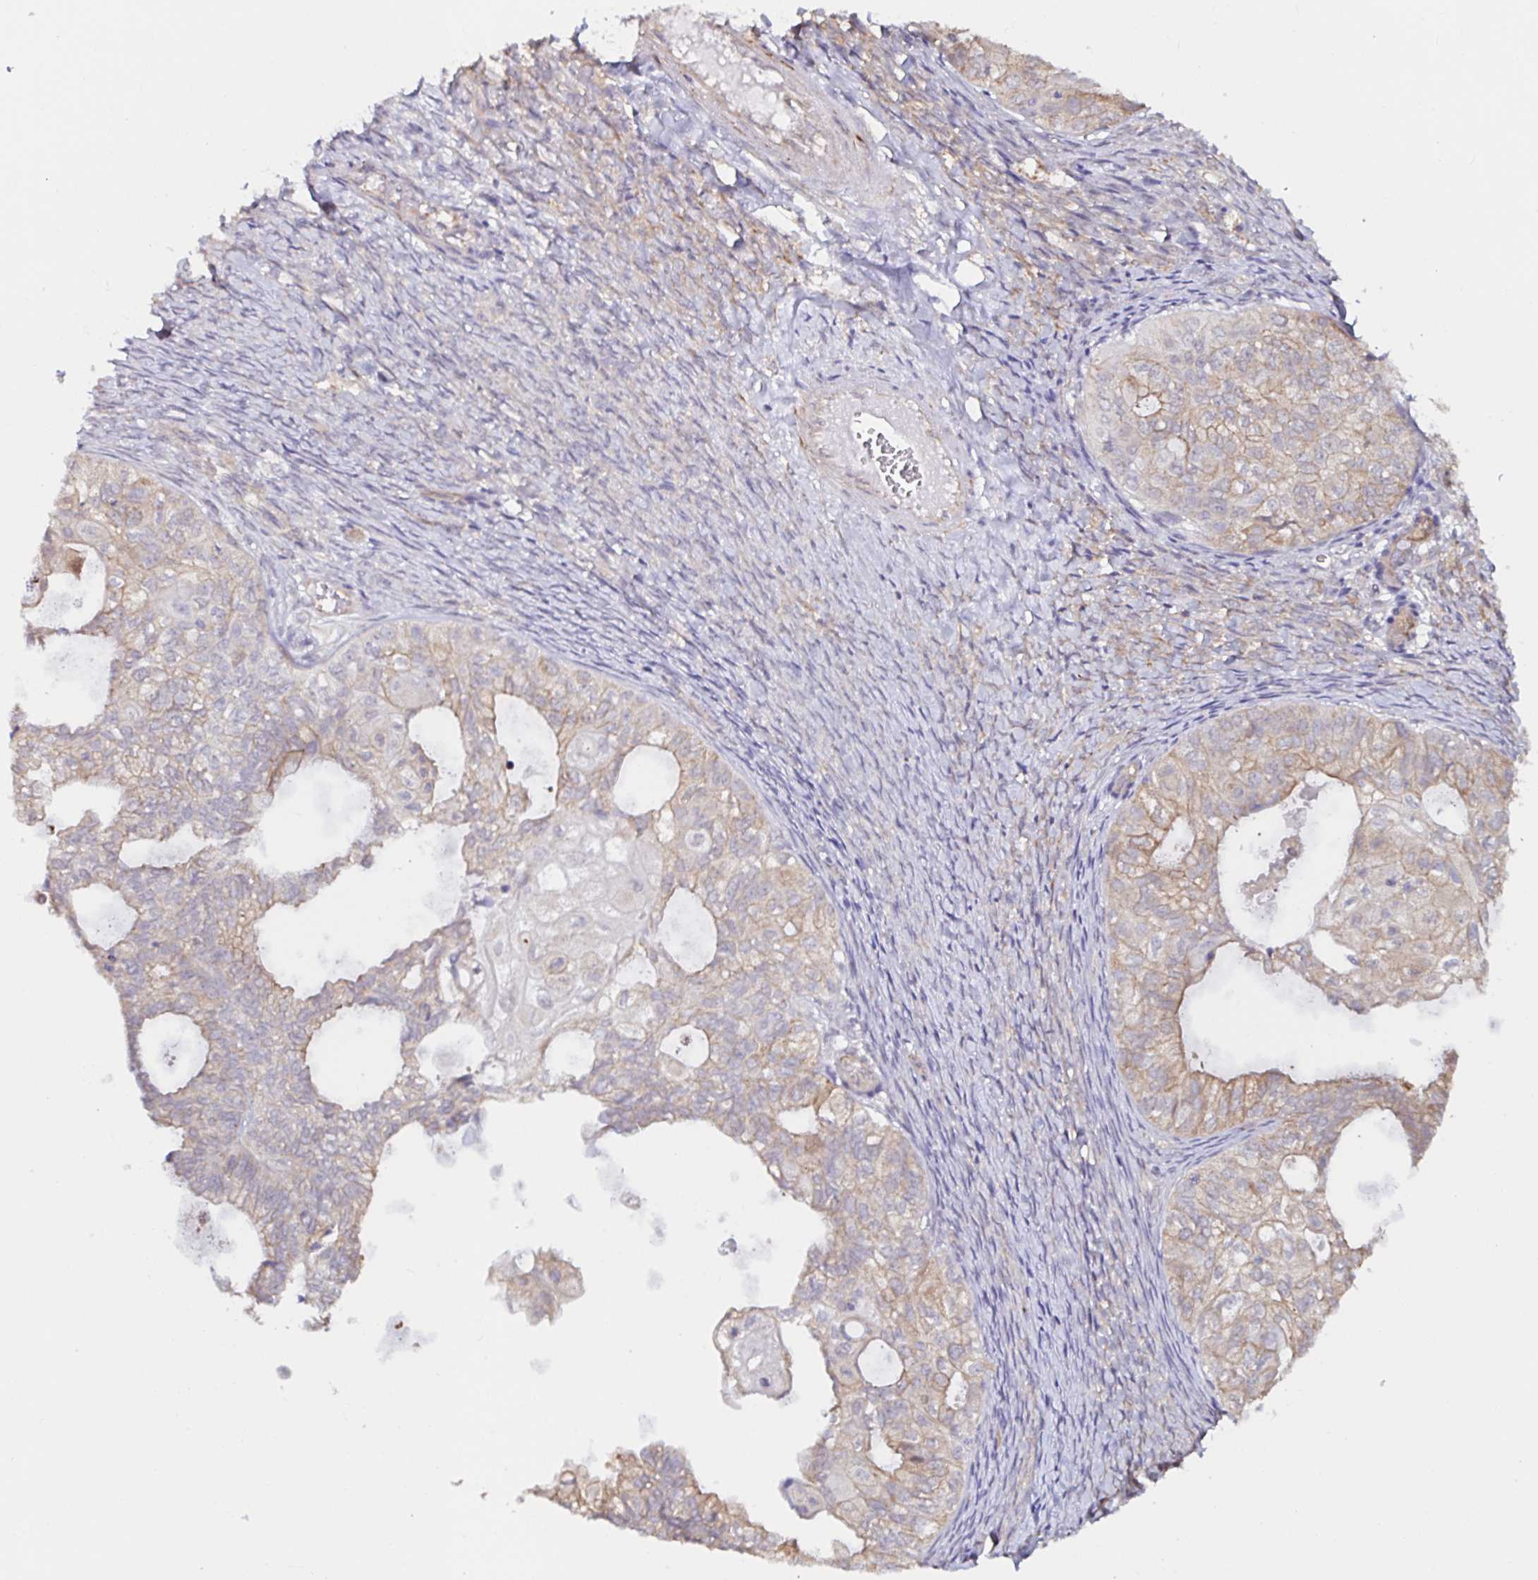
{"staining": {"intensity": "moderate", "quantity": "25%-75%", "location": "cytoplasmic/membranous"}, "tissue": "ovarian cancer", "cell_type": "Tumor cells", "image_type": "cancer", "snomed": [{"axis": "morphology", "description": "Carcinoma, endometroid"}, {"axis": "topography", "description": "Ovary"}], "caption": "Ovarian endometroid carcinoma was stained to show a protein in brown. There is medium levels of moderate cytoplasmic/membranous expression in about 25%-75% of tumor cells.", "gene": "RSRP1", "patient": {"sex": "female", "age": 64}}